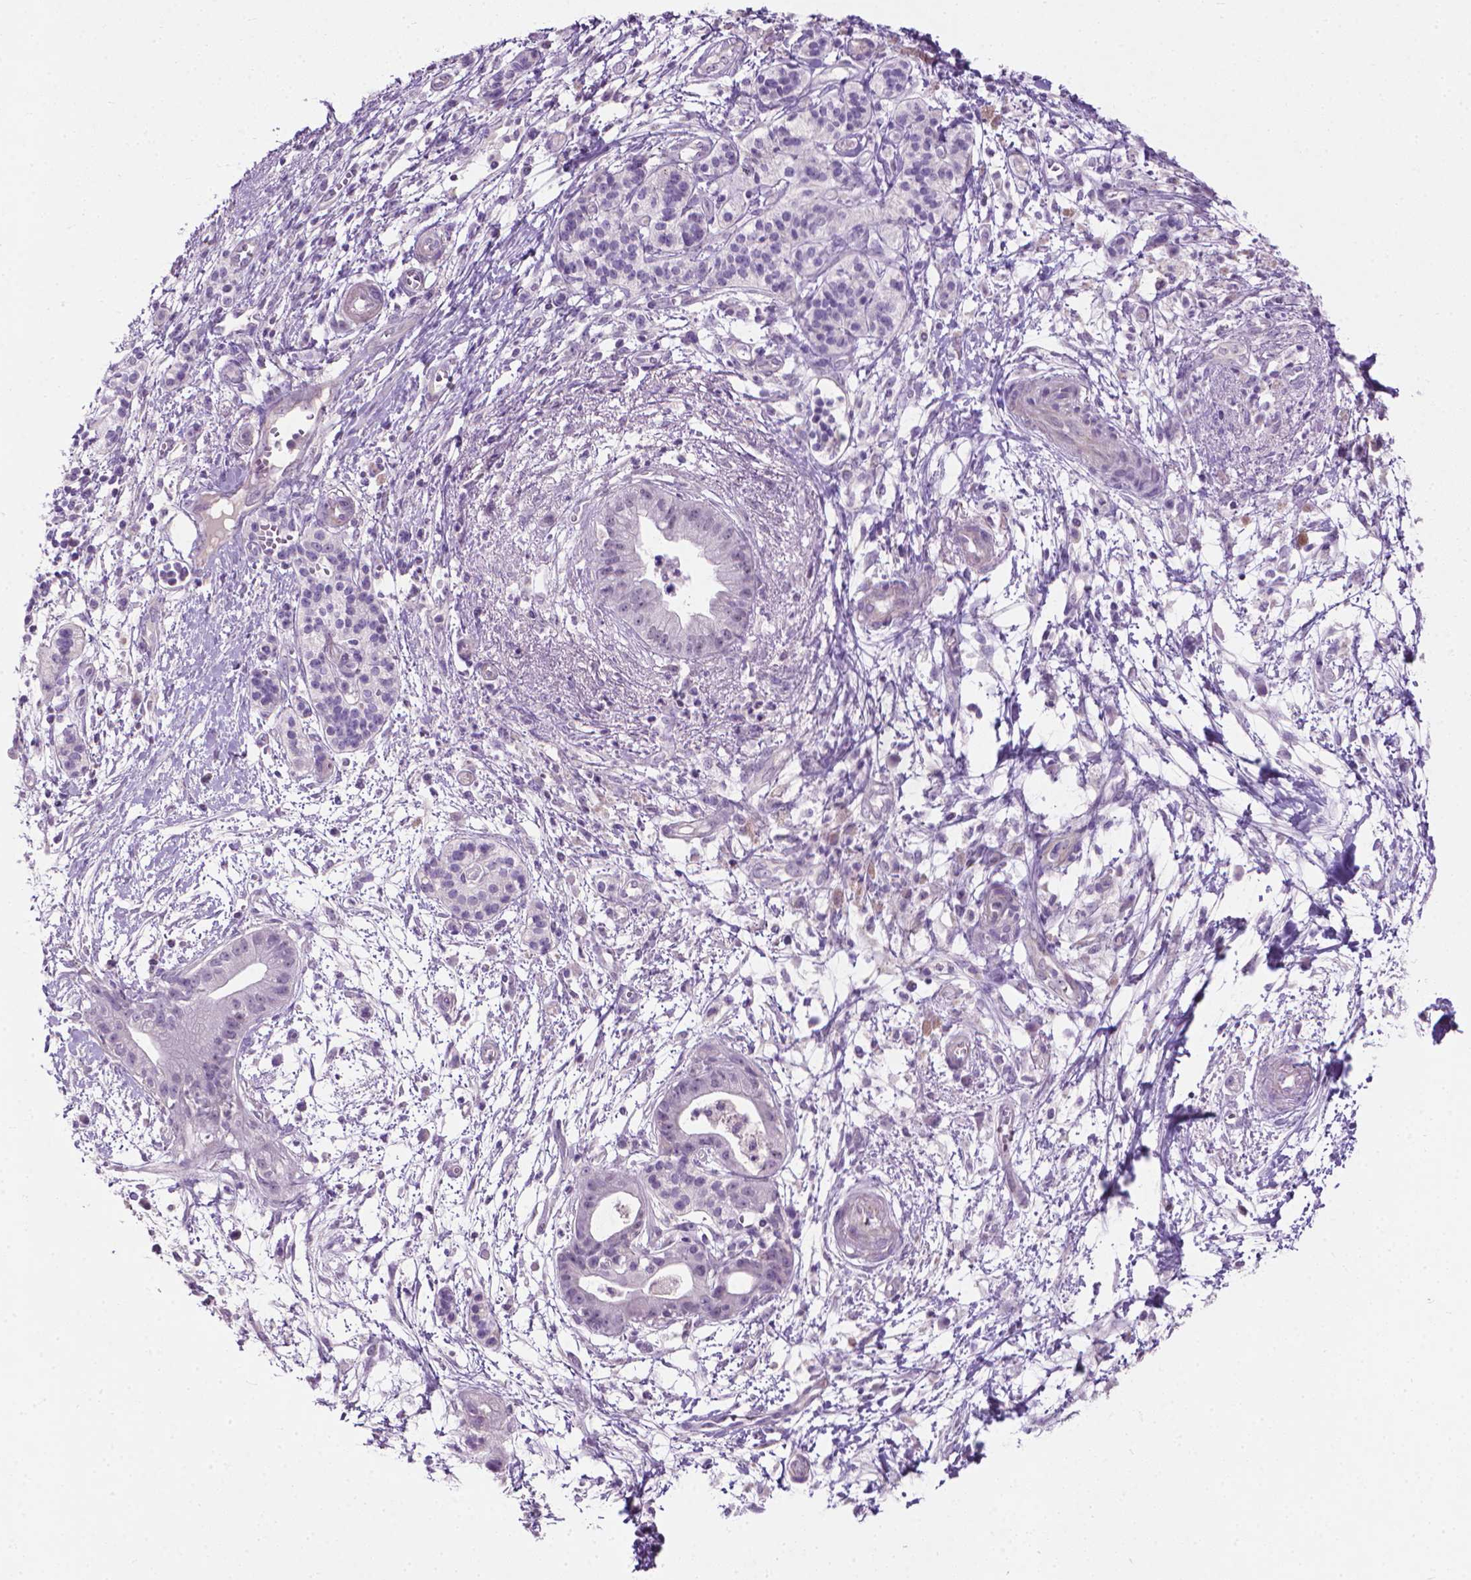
{"staining": {"intensity": "negative", "quantity": "none", "location": "none"}, "tissue": "pancreatic cancer", "cell_type": "Tumor cells", "image_type": "cancer", "snomed": [{"axis": "morphology", "description": "Normal tissue, NOS"}, {"axis": "morphology", "description": "Adenocarcinoma, NOS"}, {"axis": "topography", "description": "Lymph node"}, {"axis": "topography", "description": "Pancreas"}], "caption": "This is an IHC histopathology image of pancreatic cancer. There is no positivity in tumor cells.", "gene": "KRT73", "patient": {"sex": "female", "age": 58}}